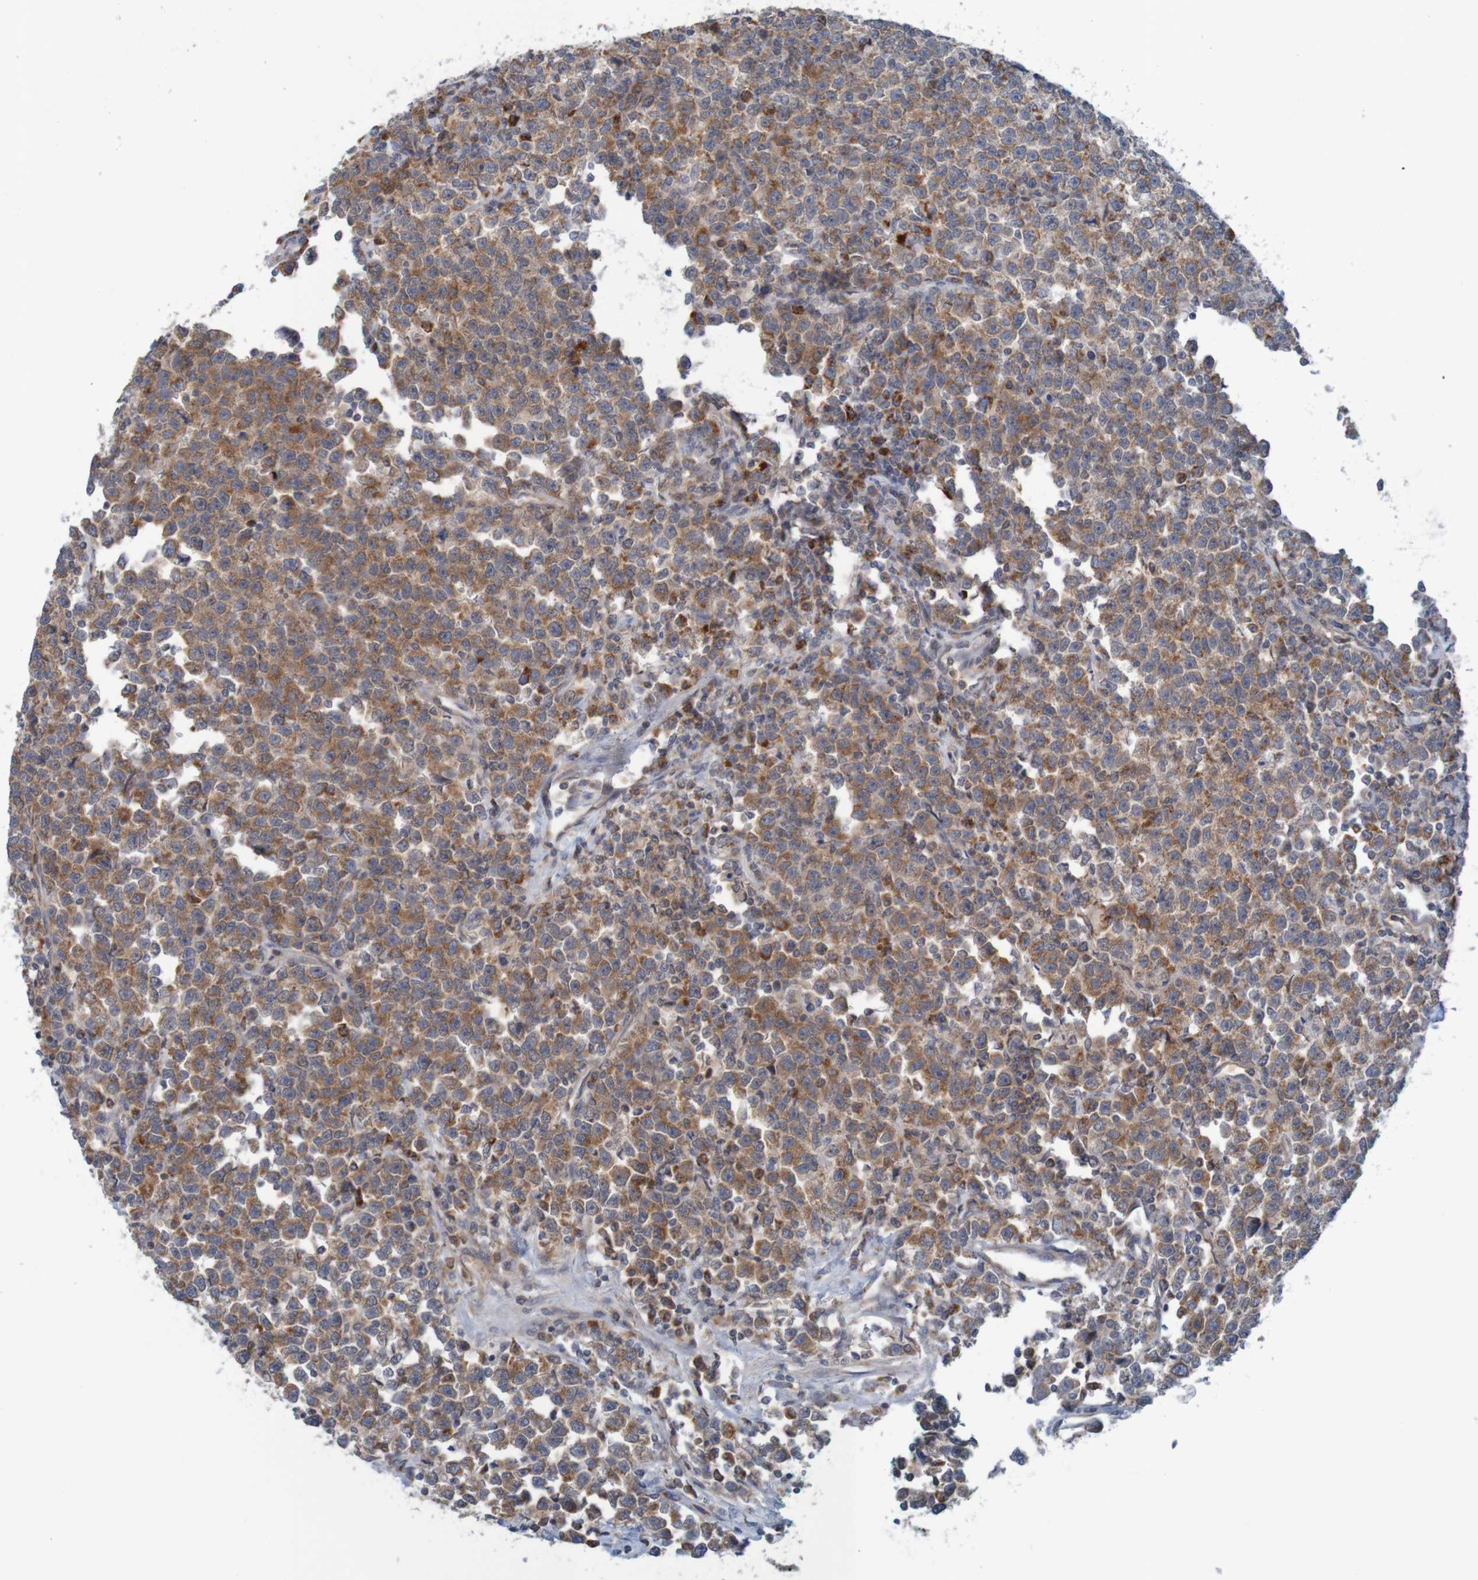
{"staining": {"intensity": "strong", "quantity": ">75%", "location": "cytoplasmic/membranous"}, "tissue": "testis cancer", "cell_type": "Tumor cells", "image_type": "cancer", "snomed": [{"axis": "morphology", "description": "Seminoma, NOS"}, {"axis": "topography", "description": "Testis"}], "caption": "A brown stain labels strong cytoplasmic/membranous positivity of a protein in human testis cancer tumor cells. (DAB (3,3'-diaminobenzidine) = brown stain, brightfield microscopy at high magnification).", "gene": "NAV2", "patient": {"sex": "male", "age": 43}}